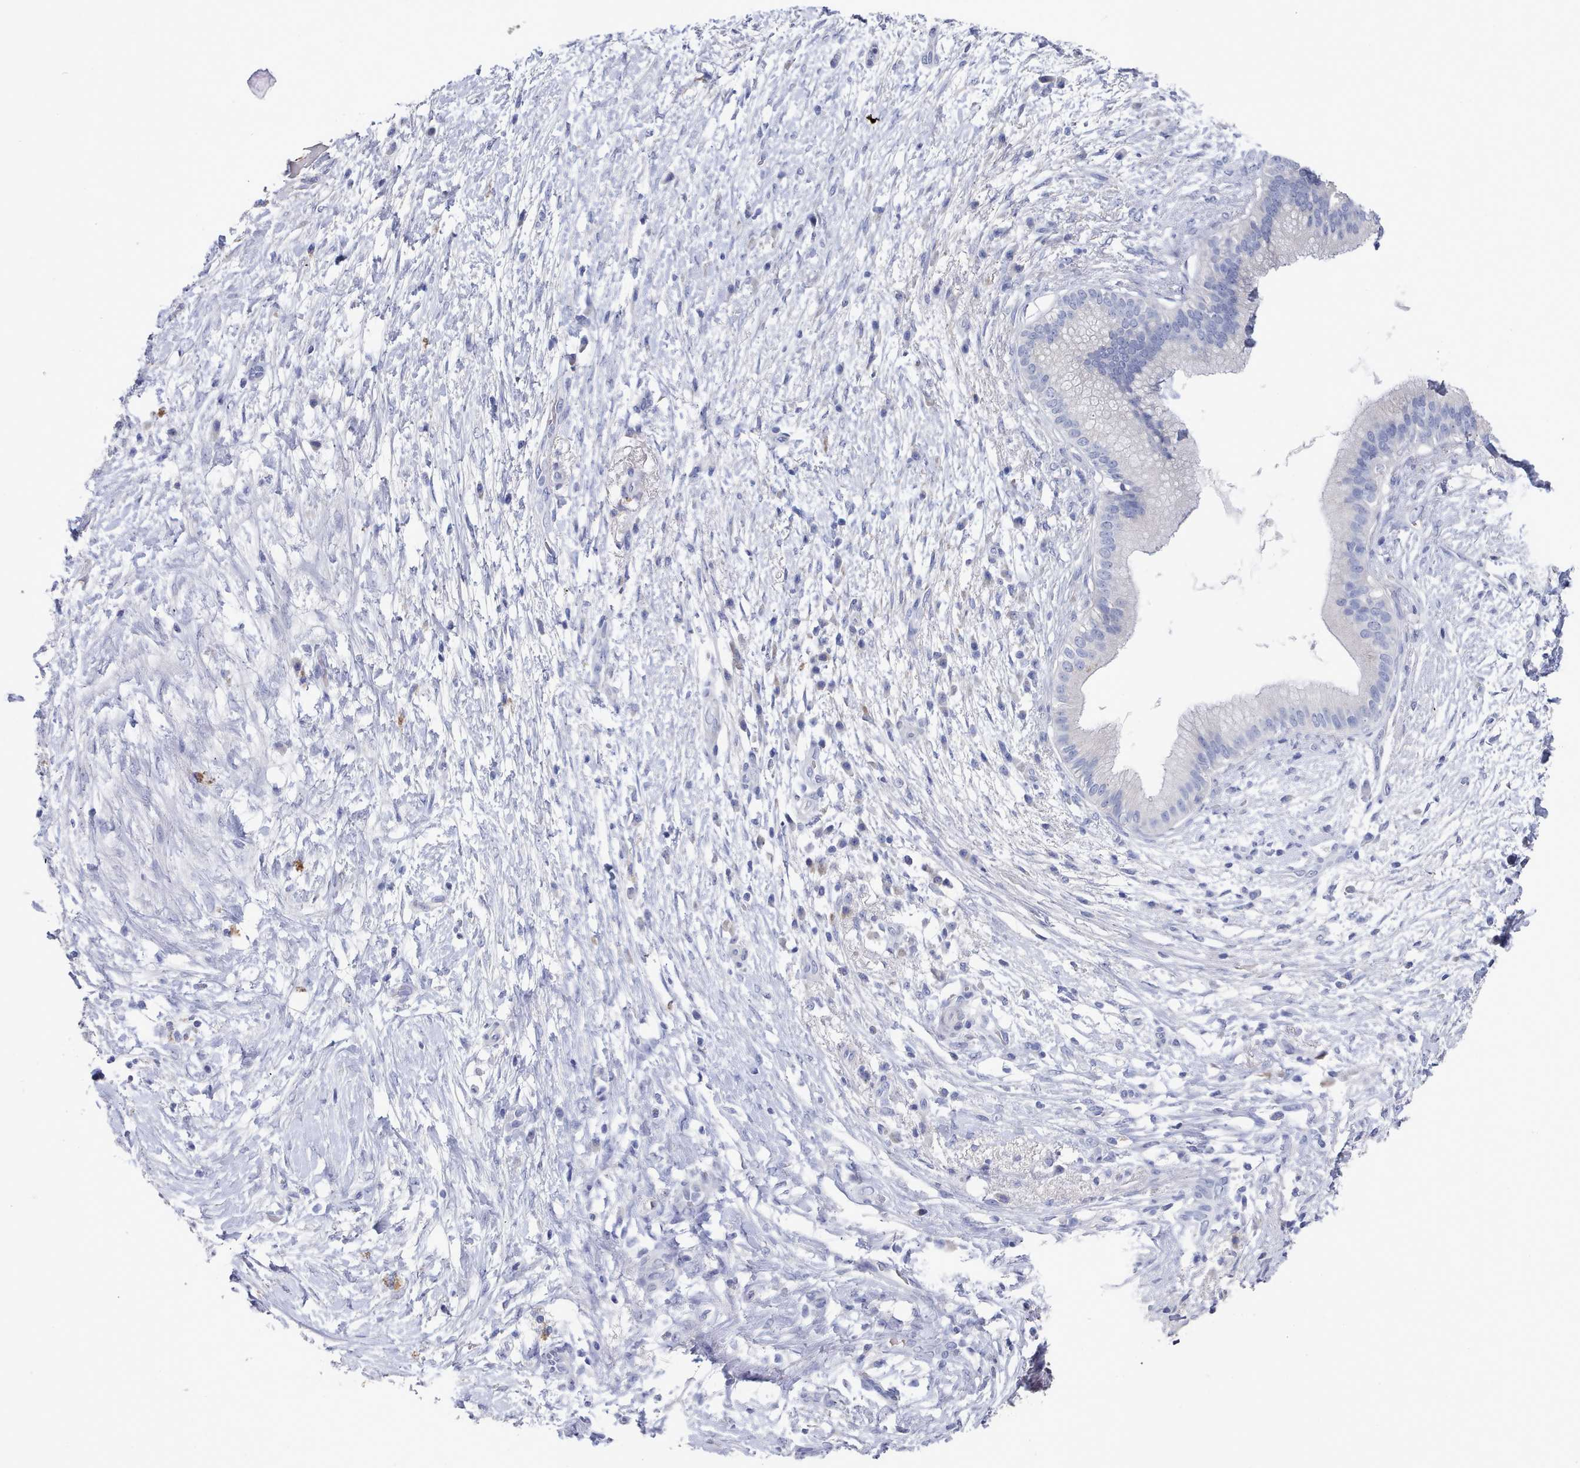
{"staining": {"intensity": "negative", "quantity": "none", "location": "none"}, "tissue": "pancreatic cancer", "cell_type": "Tumor cells", "image_type": "cancer", "snomed": [{"axis": "morphology", "description": "Adenocarcinoma, NOS"}, {"axis": "topography", "description": "Pancreas"}], "caption": "The image displays no significant staining in tumor cells of pancreatic adenocarcinoma.", "gene": "ACAD11", "patient": {"sex": "female", "age": 72}}